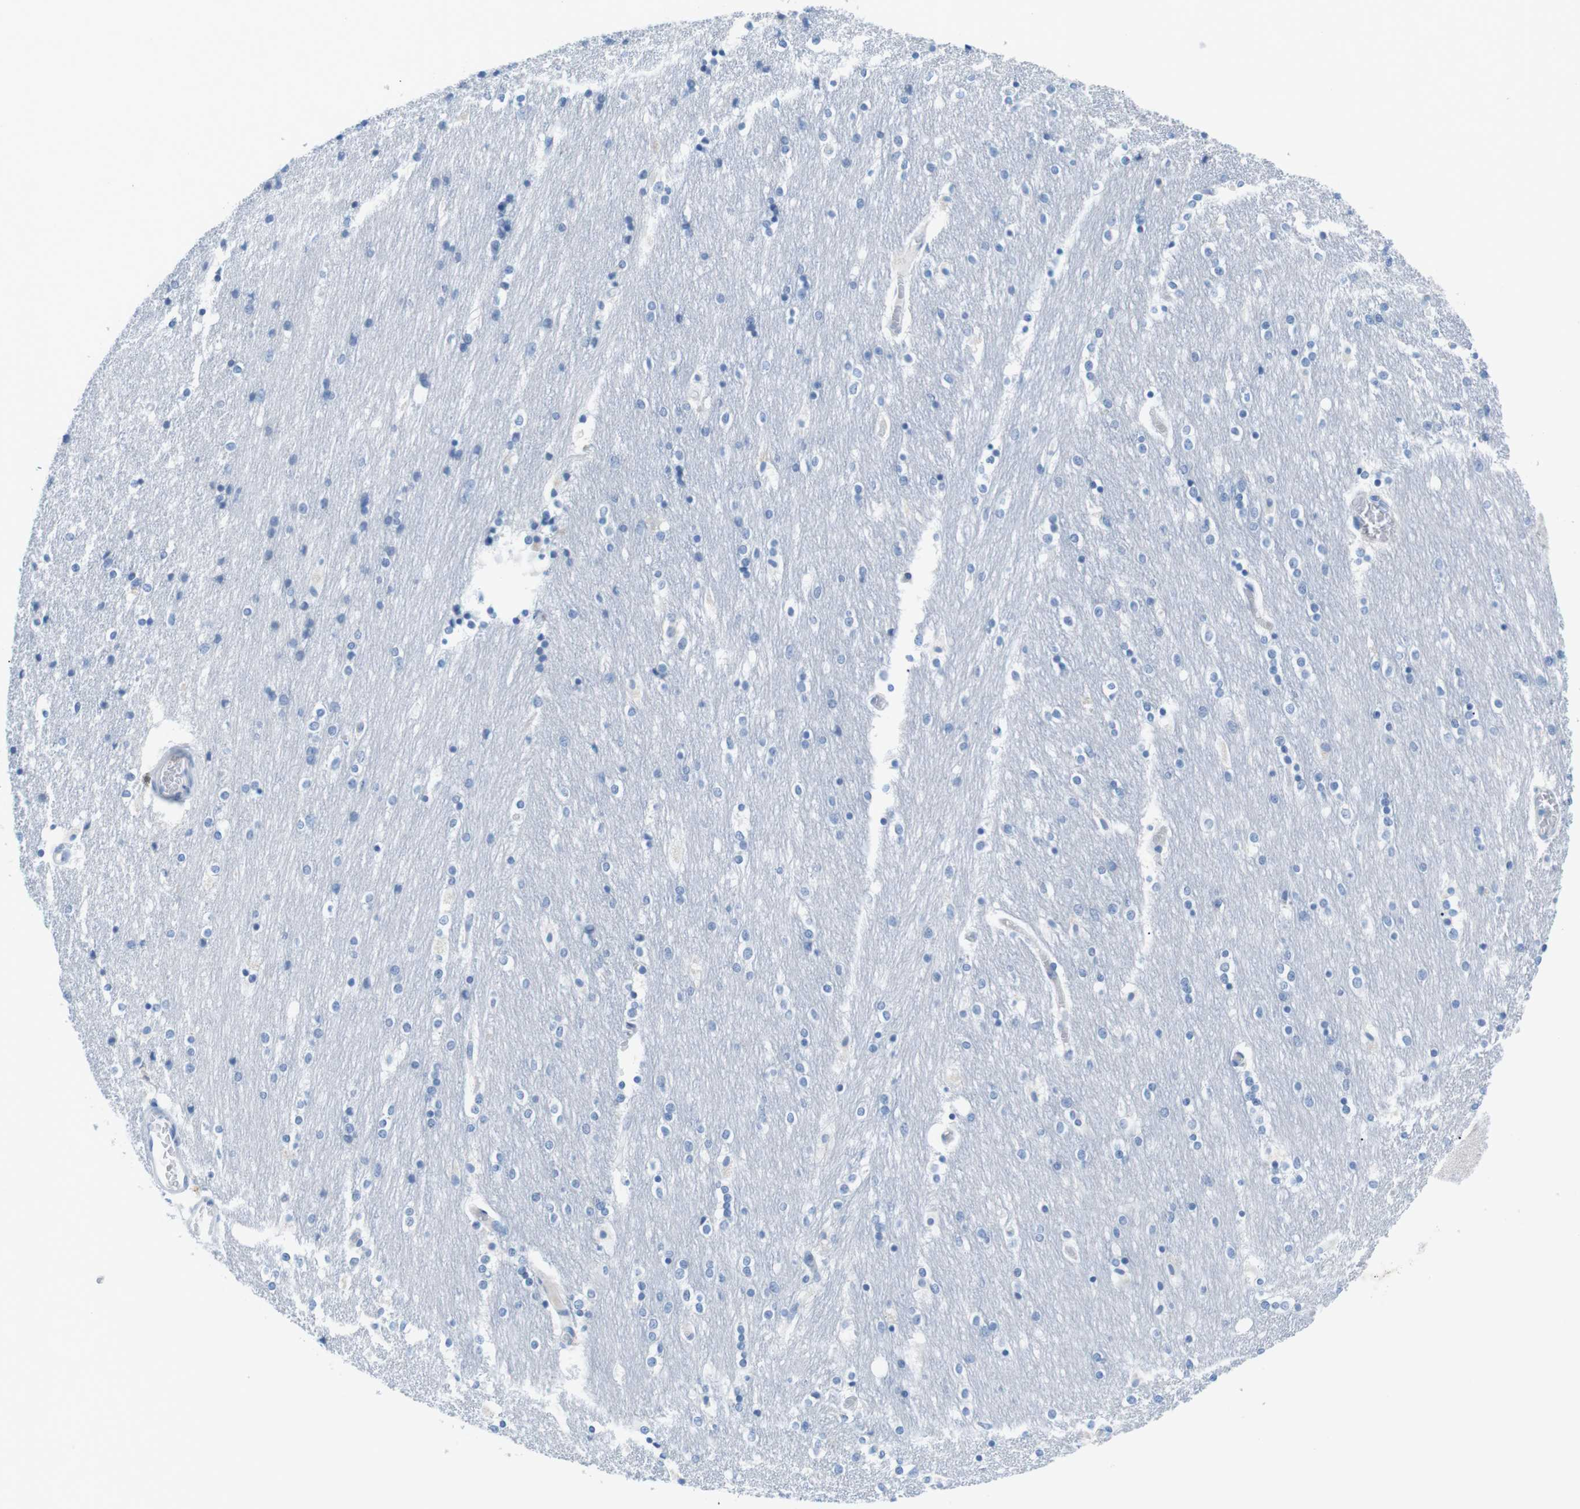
{"staining": {"intensity": "negative", "quantity": "none", "location": "none"}, "tissue": "caudate", "cell_type": "Glial cells", "image_type": "normal", "snomed": [{"axis": "morphology", "description": "Normal tissue, NOS"}, {"axis": "topography", "description": "Lateral ventricle wall"}], "caption": "Immunohistochemistry micrograph of benign caudate: caudate stained with DAB (3,3'-diaminobenzidine) exhibits no significant protein staining in glial cells. Brightfield microscopy of immunohistochemistry stained with DAB (3,3'-diaminobenzidine) (brown) and hematoxylin (blue), captured at high magnification.", "gene": "TNFRSF4", "patient": {"sex": "female", "age": 54}}